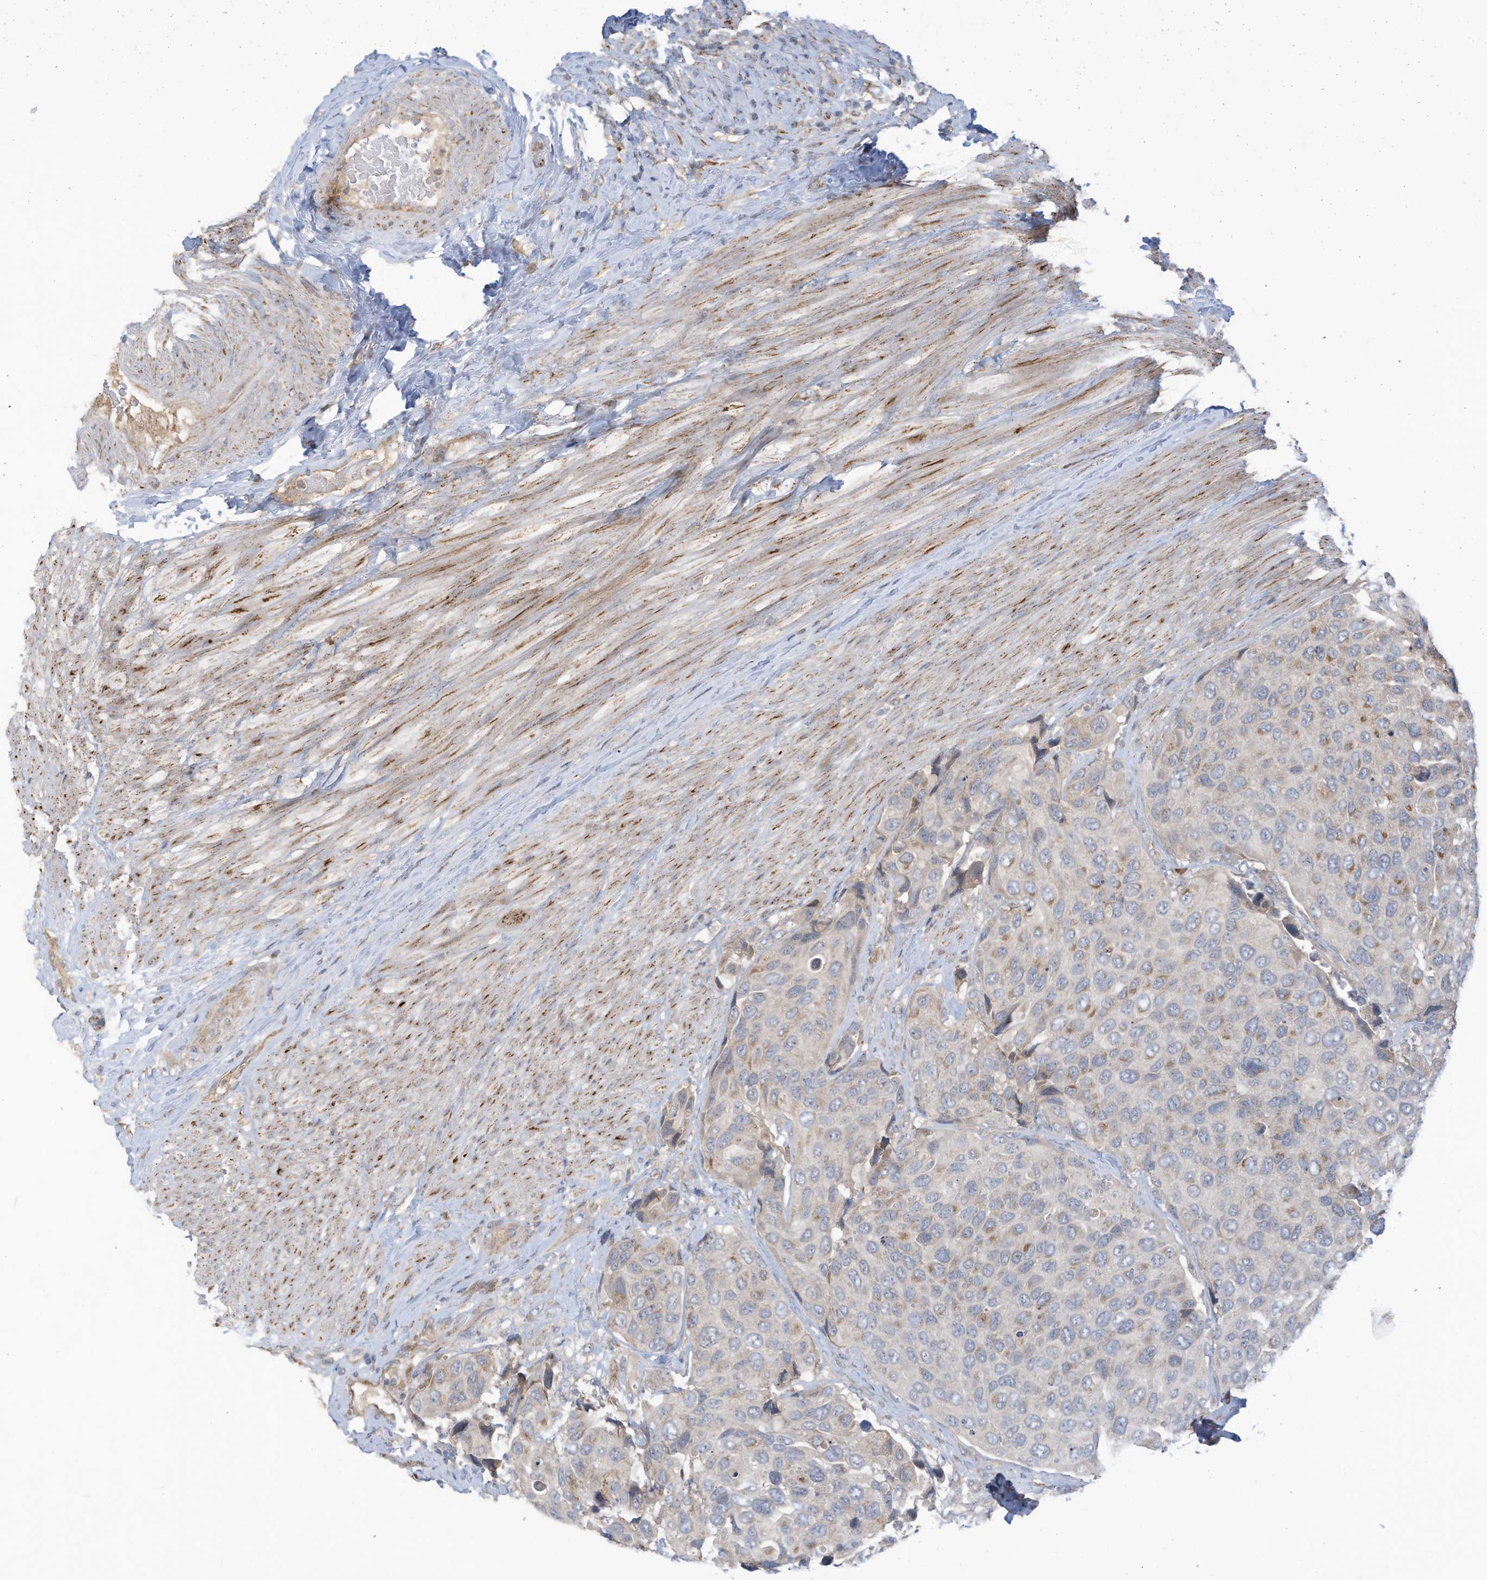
{"staining": {"intensity": "weak", "quantity": "<25%", "location": "cytoplasmic/membranous"}, "tissue": "urothelial cancer", "cell_type": "Tumor cells", "image_type": "cancer", "snomed": [{"axis": "morphology", "description": "Urothelial carcinoma, High grade"}, {"axis": "topography", "description": "Urinary bladder"}], "caption": "Immunohistochemistry (IHC) of human urothelial carcinoma (high-grade) reveals no staining in tumor cells. The staining was performed using DAB to visualize the protein expression in brown, while the nuclei were stained in blue with hematoxylin (Magnification: 20x).", "gene": "SCGB1D2", "patient": {"sex": "male", "age": 74}}